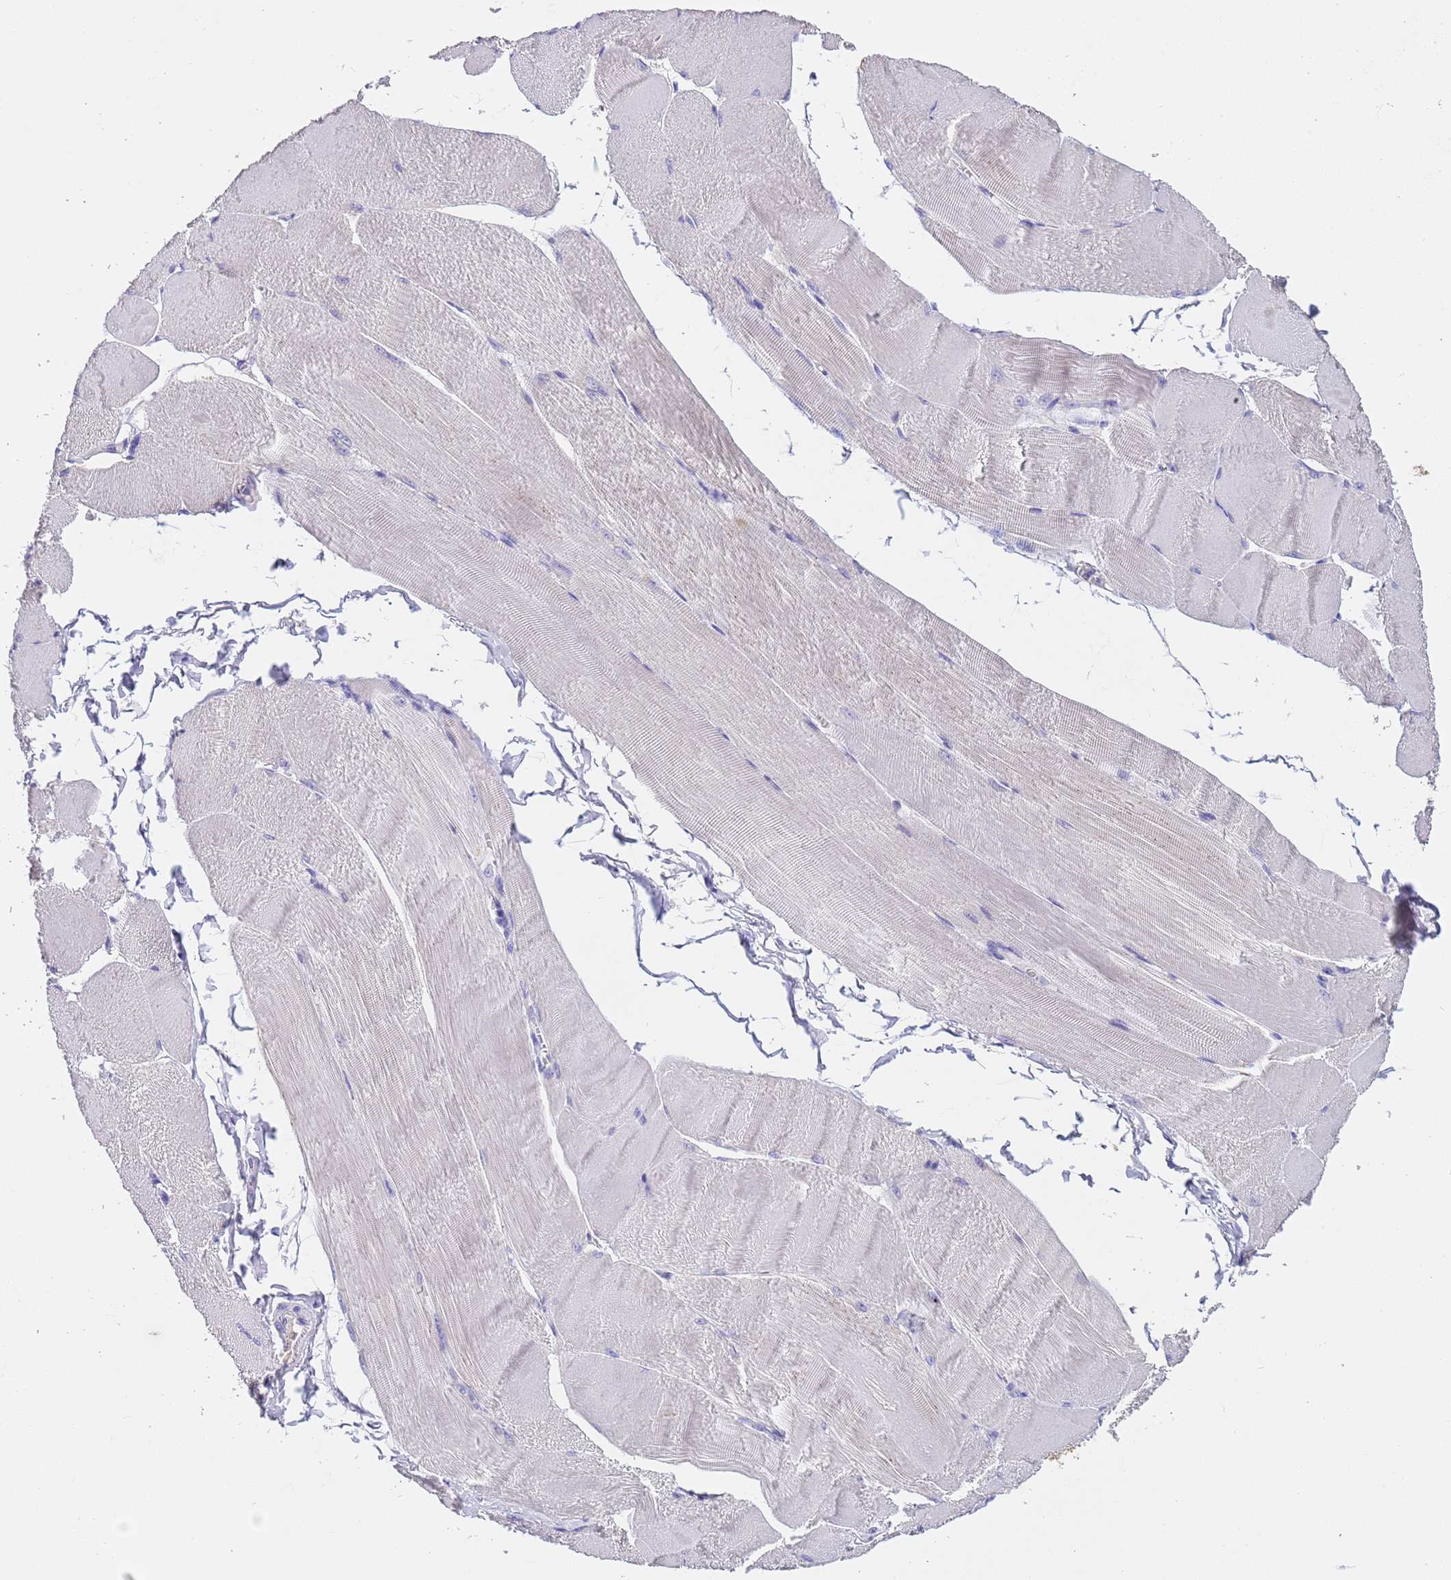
{"staining": {"intensity": "negative", "quantity": "none", "location": "none"}, "tissue": "skeletal muscle", "cell_type": "Myocytes", "image_type": "normal", "snomed": [{"axis": "morphology", "description": "Normal tissue, NOS"}, {"axis": "morphology", "description": "Basal cell carcinoma"}, {"axis": "topography", "description": "Skeletal muscle"}], "caption": "High power microscopy photomicrograph of an immunohistochemistry micrograph of benign skeletal muscle, revealing no significant staining in myocytes.", "gene": "SLC24A3", "patient": {"sex": "female", "age": 64}}